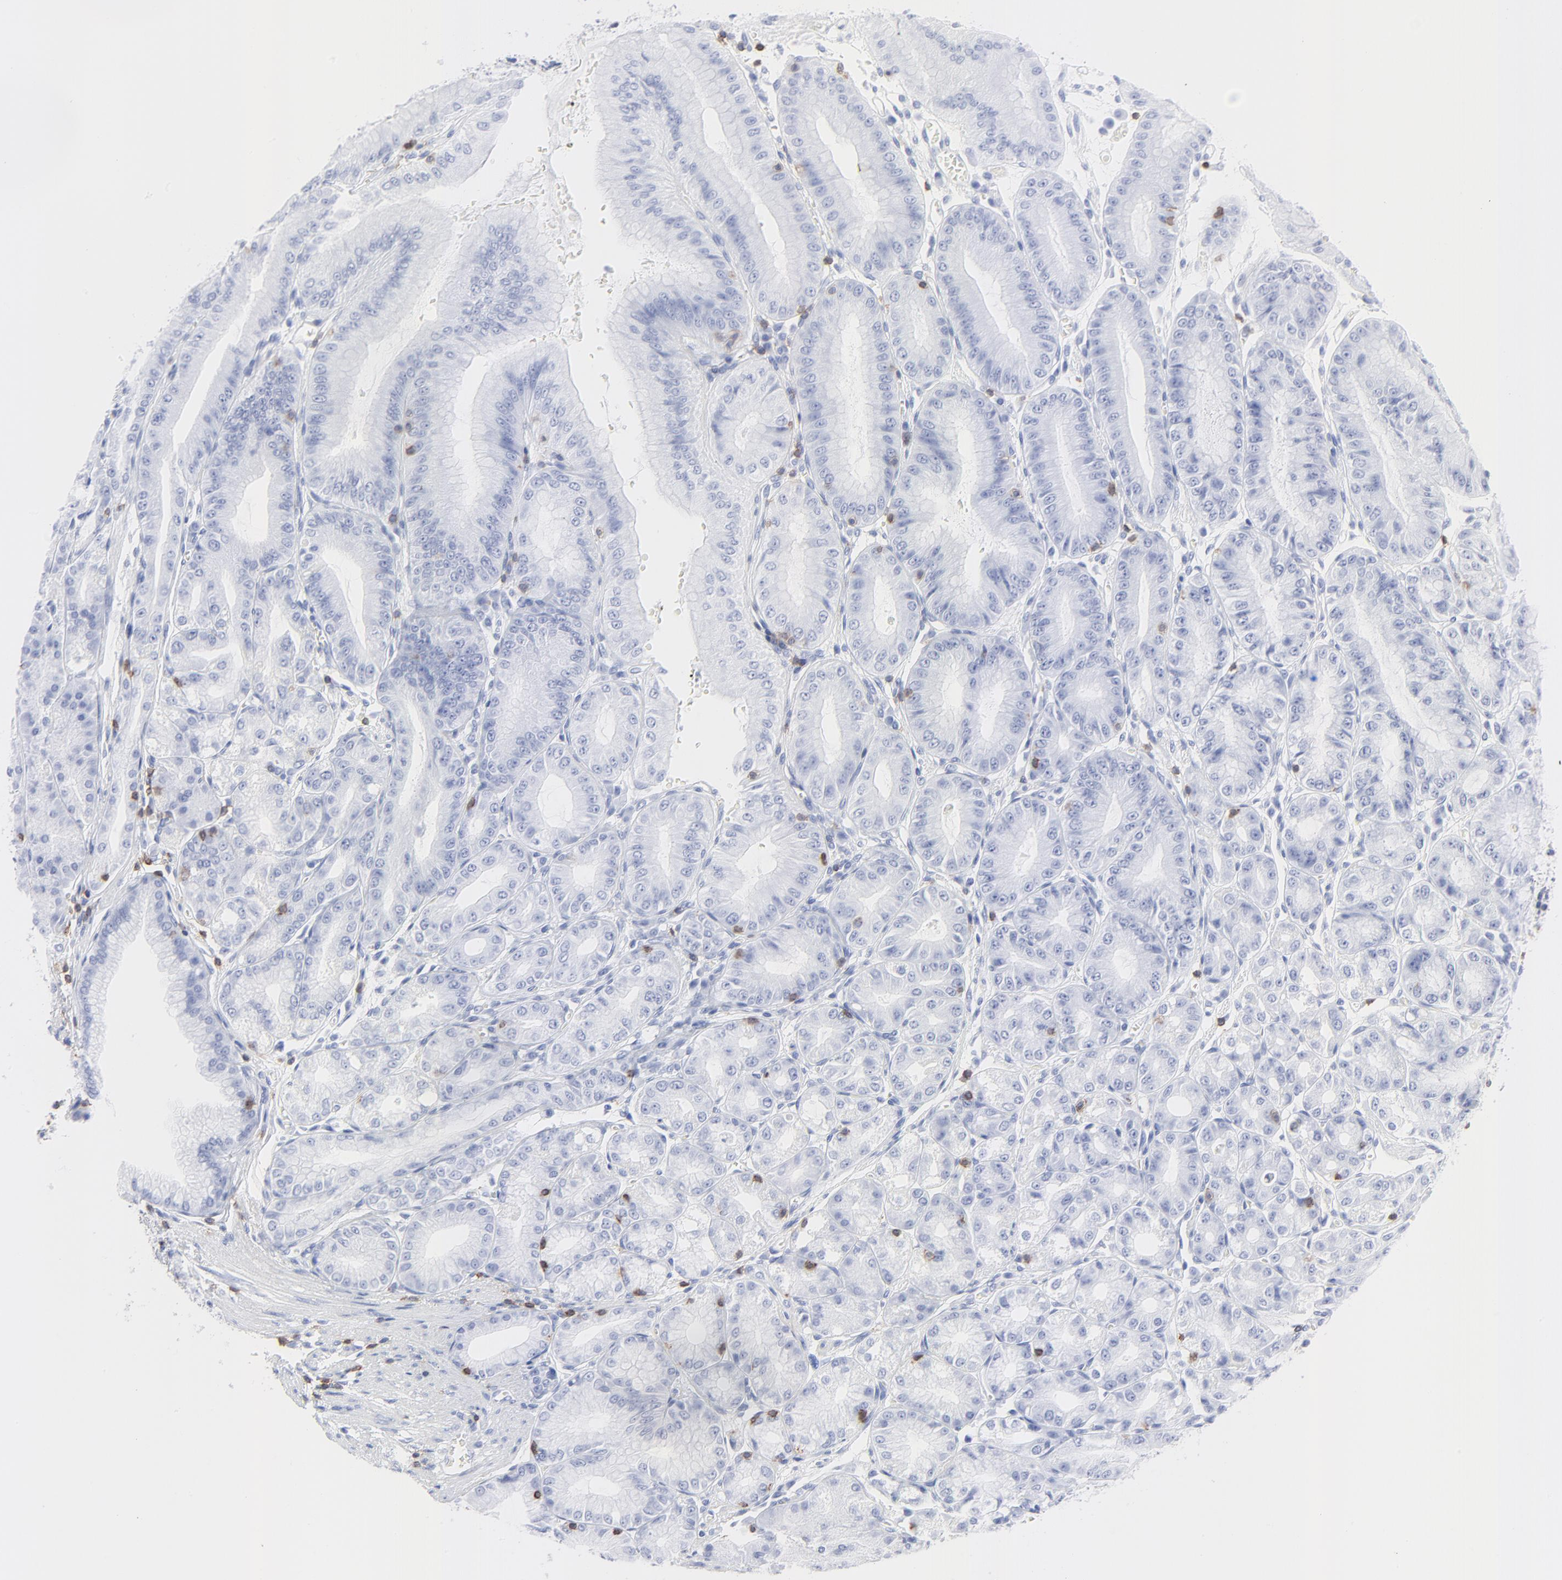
{"staining": {"intensity": "negative", "quantity": "none", "location": "none"}, "tissue": "stomach", "cell_type": "Glandular cells", "image_type": "normal", "snomed": [{"axis": "morphology", "description": "Normal tissue, NOS"}, {"axis": "topography", "description": "Stomach, lower"}], "caption": "Stomach was stained to show a protein in brown. There is no significant staining in glandular cells. (Brightfield microscopy of DAB immunohistochemistry at high magnification).", "gene": "LCK", "patient": {"sex": "male", "age": 71}}